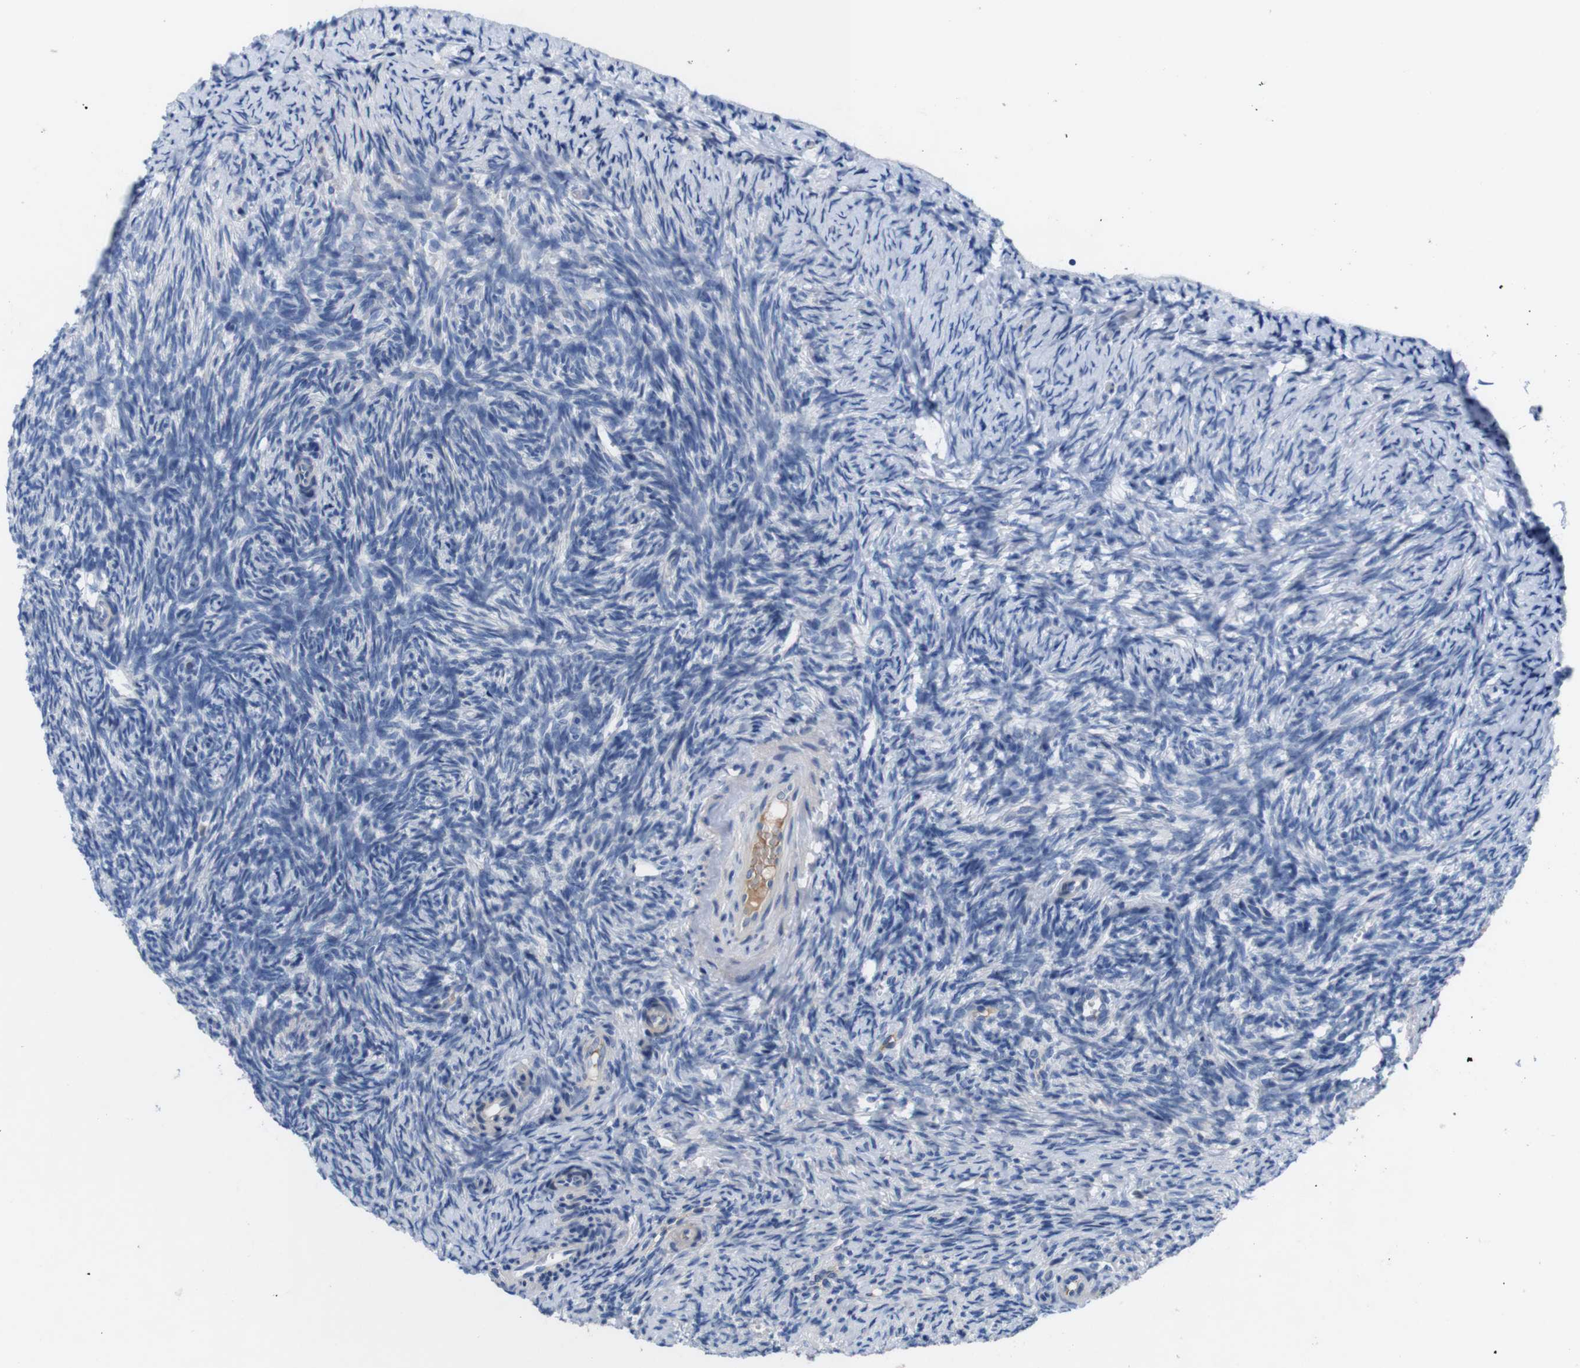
{"staining": {"intensity": "negative", "quantity": "none", "location": "none"}, "tissue": "ovary", "cell_type": "Follicle cells", "image_type": "normal", "snomed": [{"axis": "morphology", "description": "Normal tissue, NOS"}, {"axis": "topography", "description": "Ovary"}], "caption": "Histopathology image shows no protein positivity in follicle cells of normal ovary. (DAB IHC visualized using brightfield microscopy, high magnification).", "gene": "C1RL", "patient": {"sex": "female", "age": 41}}